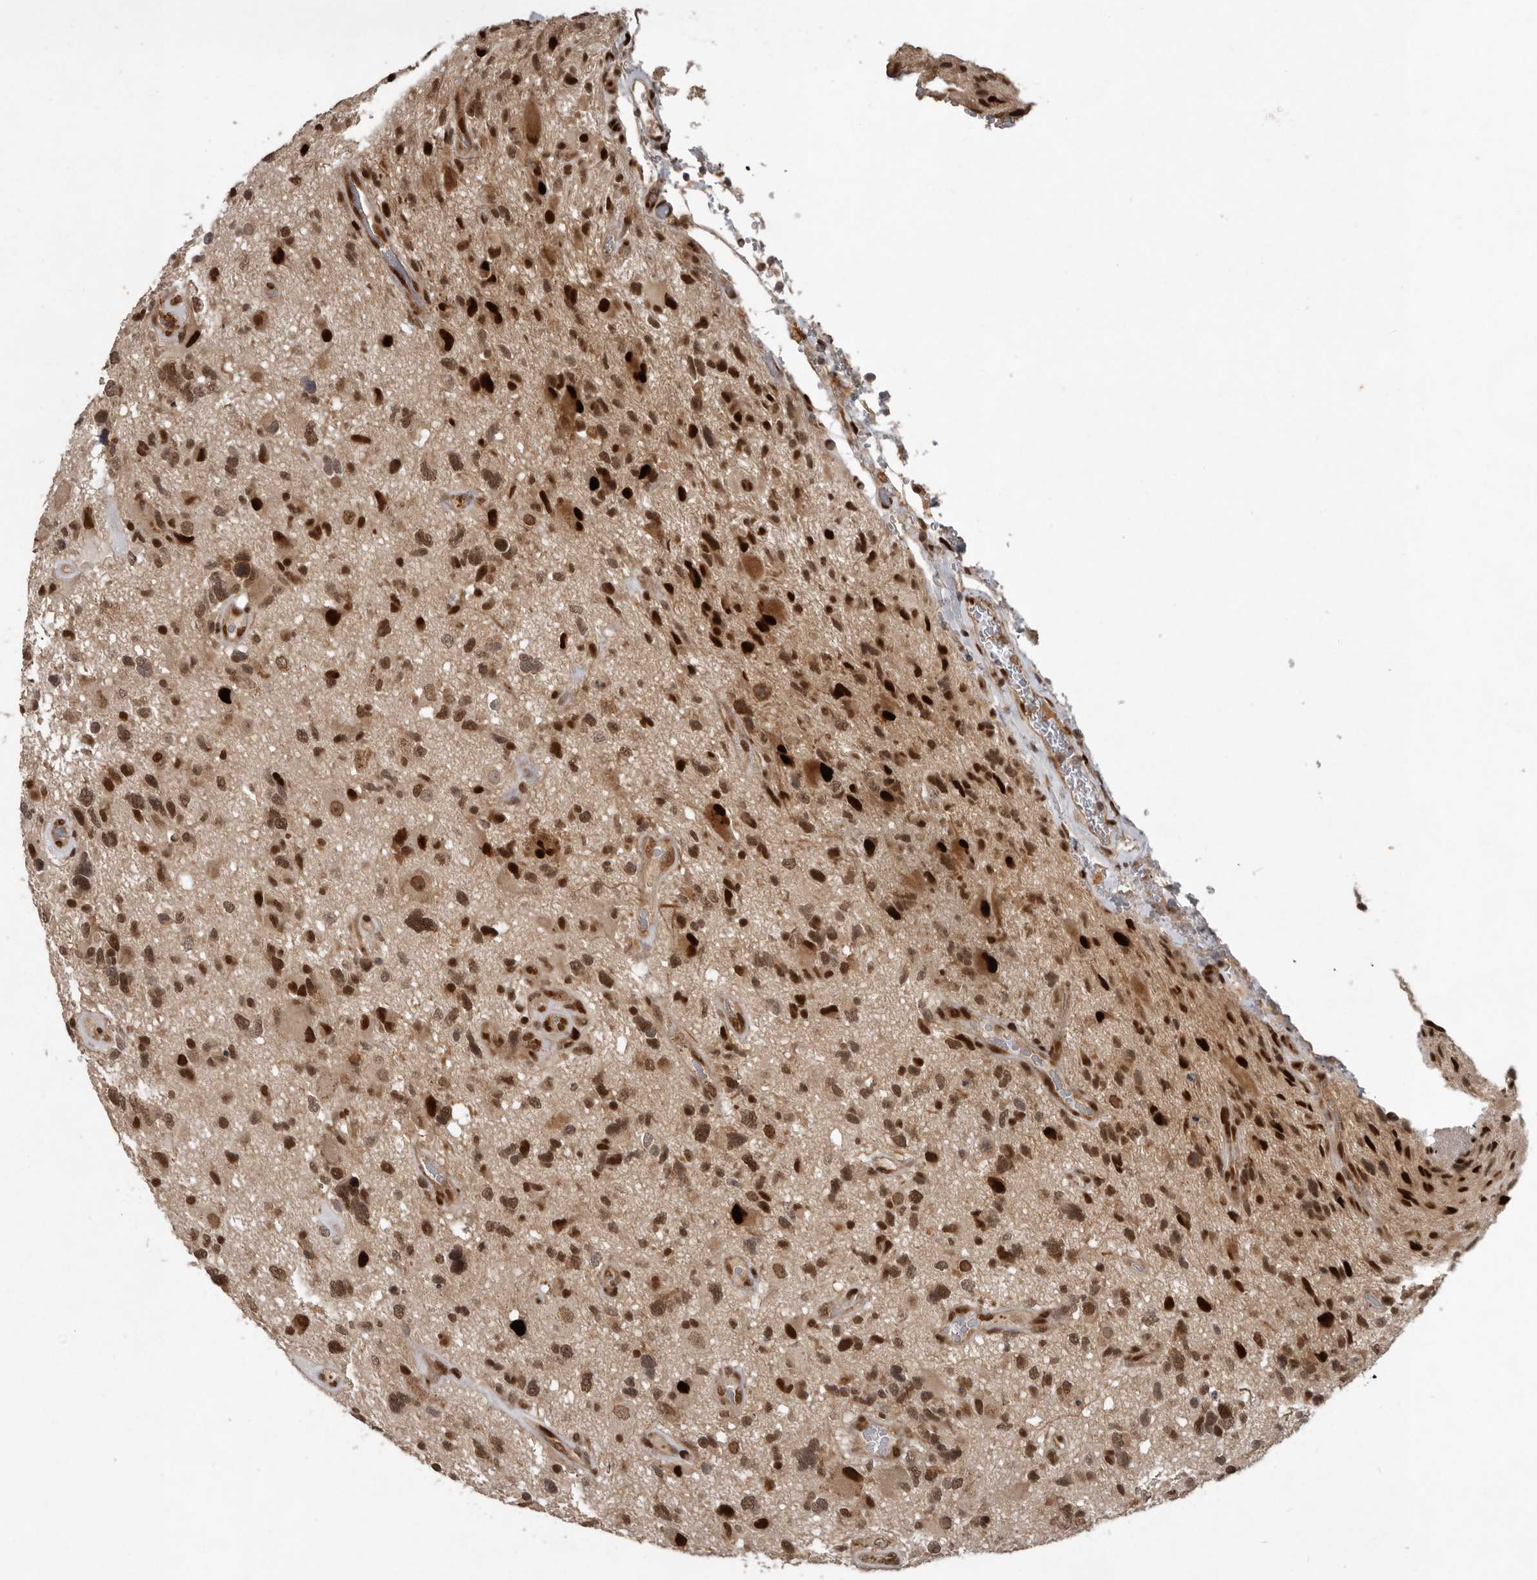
{"staining": {"intensity": "moderate", "quantity": ">75%", "location": "nuclear"}, "tissue": "glioma", "cell_type": "Tumor cells", "image_type": "cancer", "snomed": [{"axis": "morphology", "description": "Glioma, malignant, High grade"}, {"axis": "topography", "description": "Brain"}], "caption": "High-grade glioma (malignant) stained for a protein (brown) shows moderate nuclear positive positivity in approximately >75% of tumor cells.", "gene": "CDC27", "patient": {"sex": "male", "age": 33}}